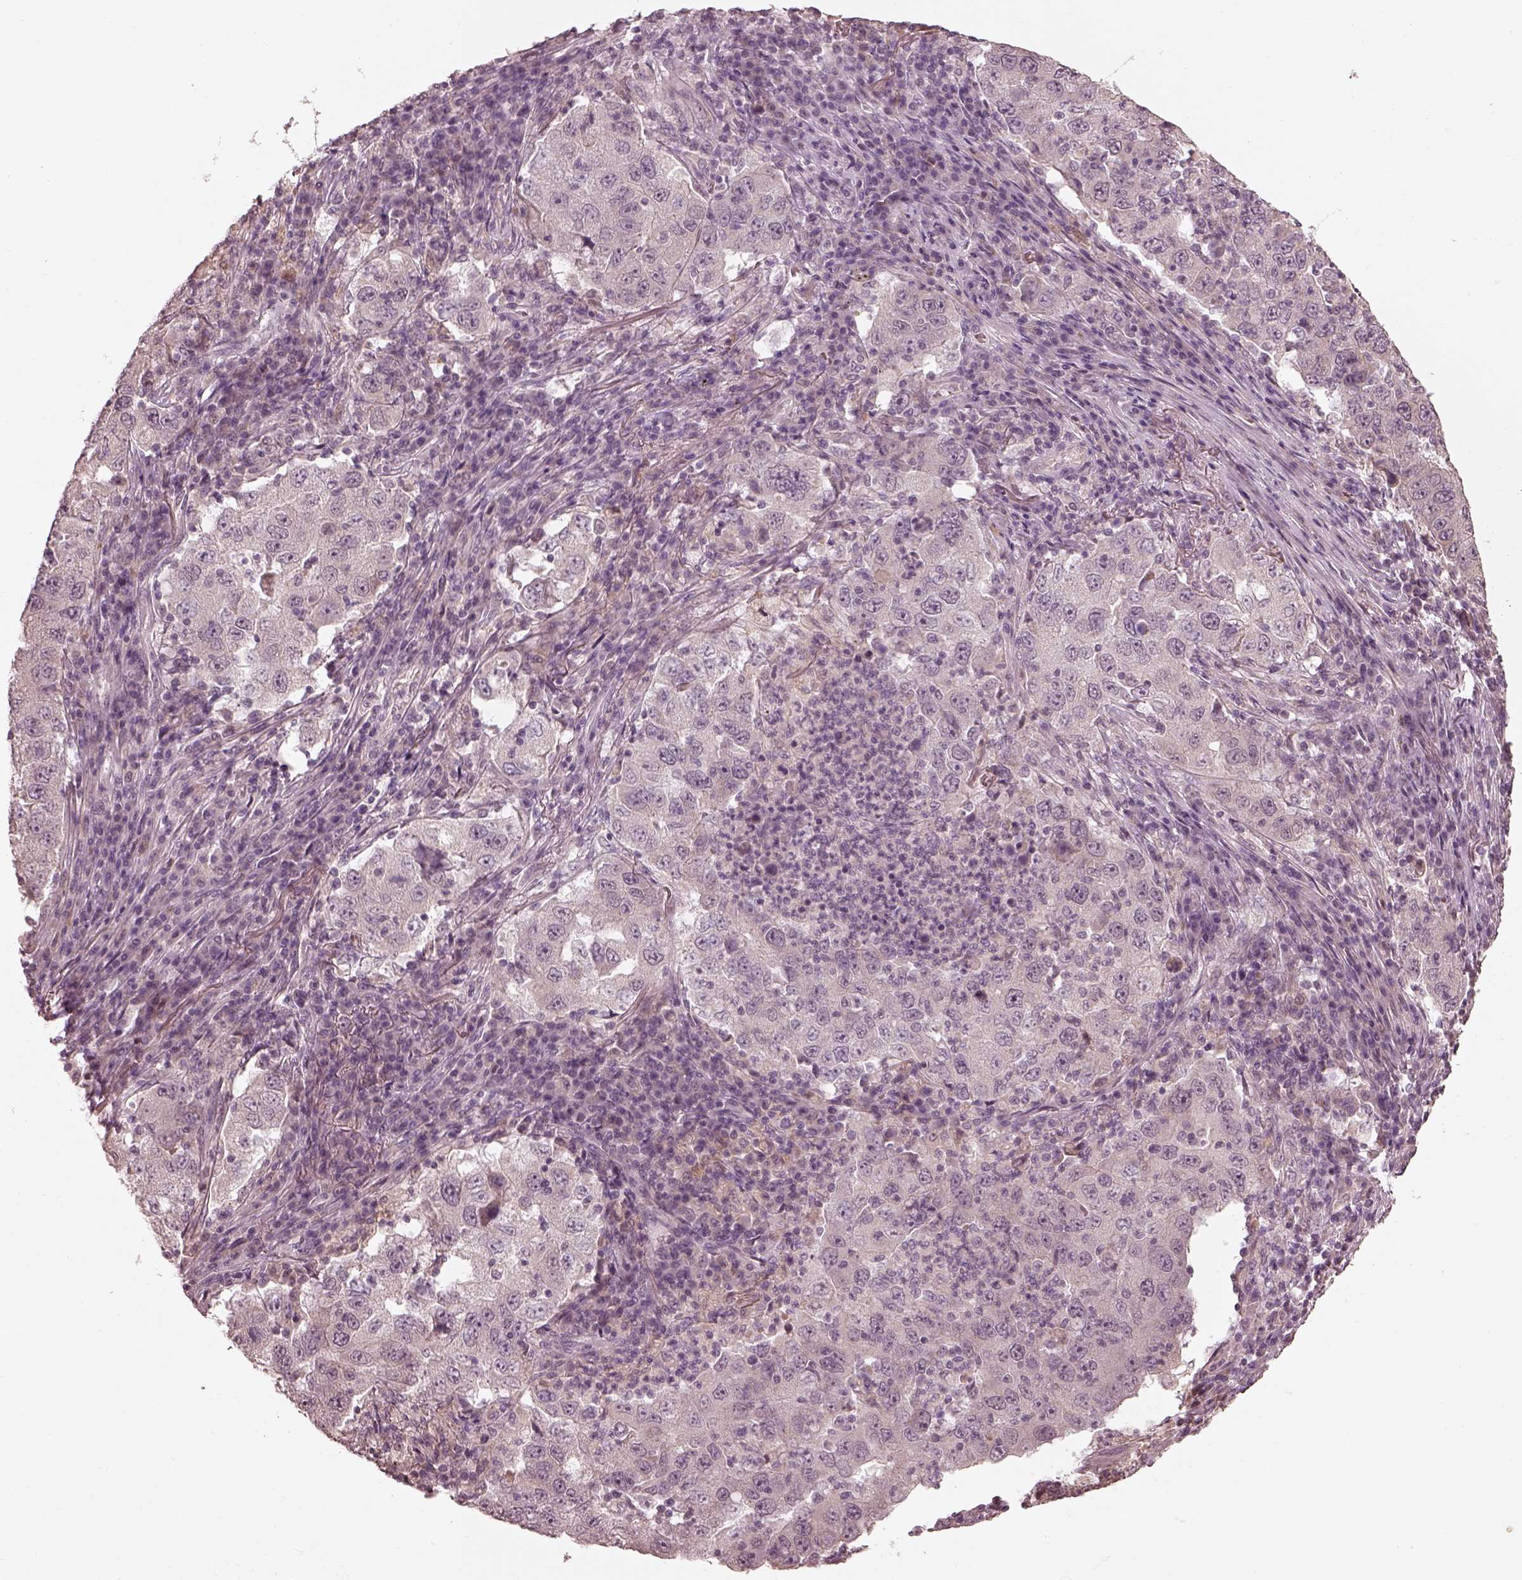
{"staining": {"intensity": "negative", "quantity": "none", "location": "none"}, "tissue": "lung cancer", "cell_type": "Tumor cells", "image_type": "cancer", "snomed": [{"axis": "morphology", "description": "Adenocarcinoma, NOS"}, {"axis": "topography", "description": "Lung"}], "caption": "The IHC photomicrograph has no significant staining in tumor cells of lung adenocarcinoma tissue.", "gene": "SLC25A46", "patient": {"sex": "male", "age": 73}}